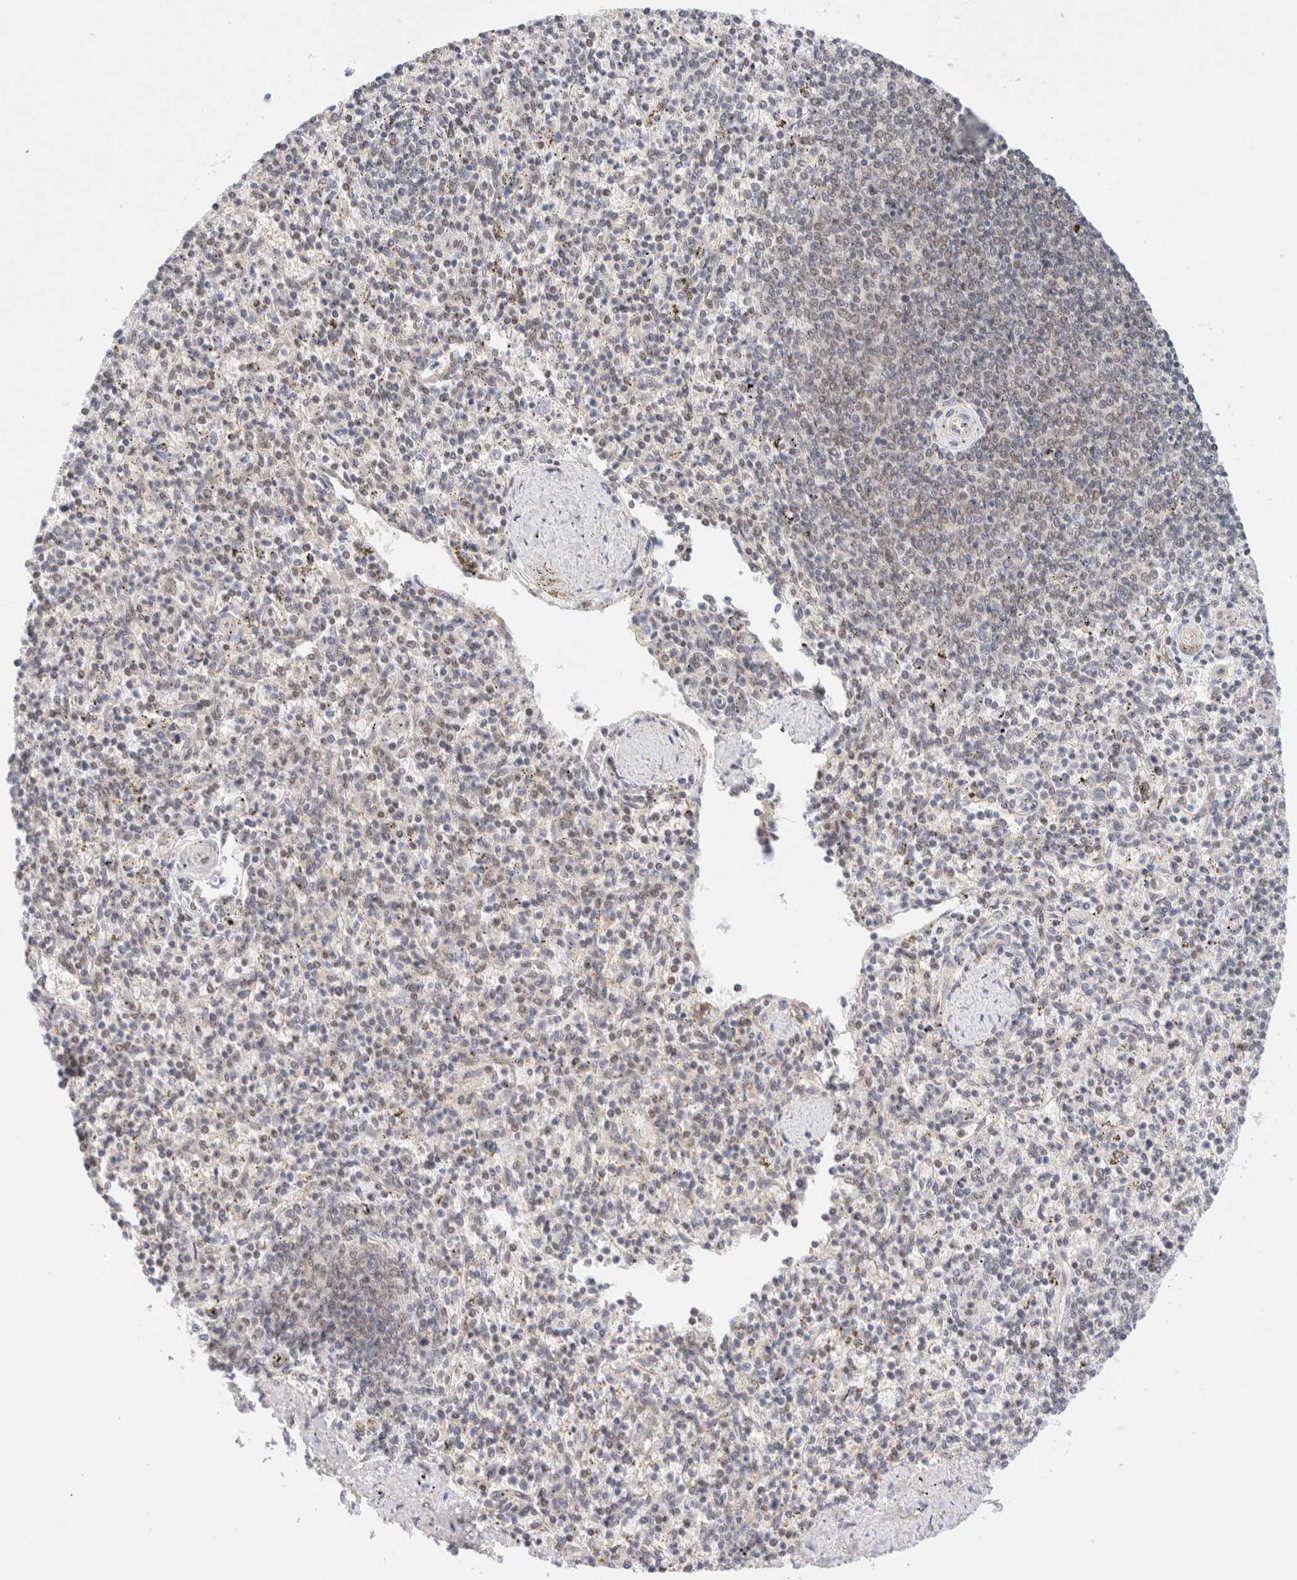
{"staining": {"intensity": "weak", "quantity": "<25%", "location": "nuclear"}, "tissue": "spleen", "cell_type": "Cells in red pulp", "image_type": "normal", "snomed": [{"axis": "morphology", "description": "Normal tissue, NOS"}, {"axis": "topography", "description": "Spleen"}], "caption": "Immunohistochemistry (IHC) of unremarkable human spleen demonstrates no staining in cells in red pulp.", "gene": "GATAD2A", "patient": {"sex": "male", "age": 72}}